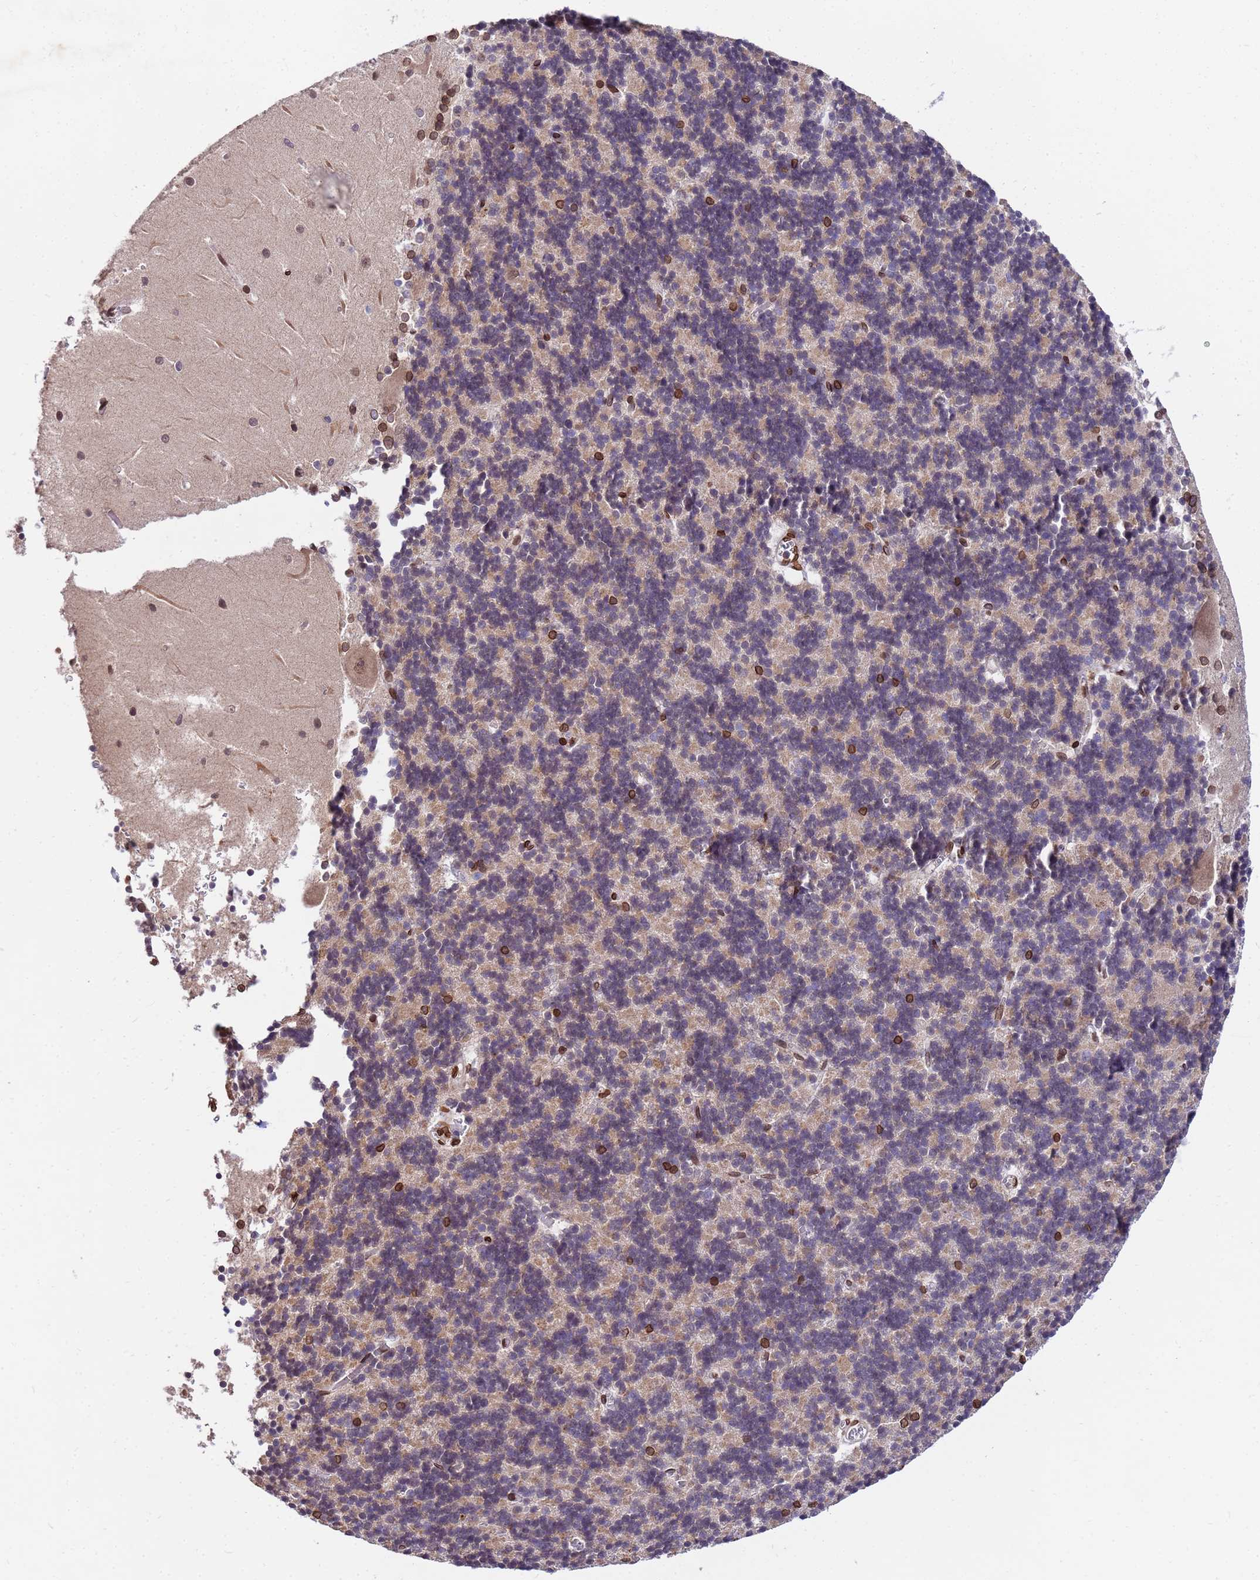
{"staining": {"intensity": "weak", "quantity": "<25%", "location": "cytoplasmic/membranous"}, "tissue": "cerebellum", "cell_type": "Cells in granular layer", "image_type": "normal", "snomed": [{"axis": "morphology", "description": "Normal tissue, NOS"}, {"axis": "topography", "description": "Cerebellum"}], "caption": "Immunohistochemistry micrograph of unremarkable cerebellum: human cerebellum stained with DAB exhibits no significant protein positivity in cells in granular layer.", "gene": "GPR135", "patient": {"sex": "male", "age": 37}}